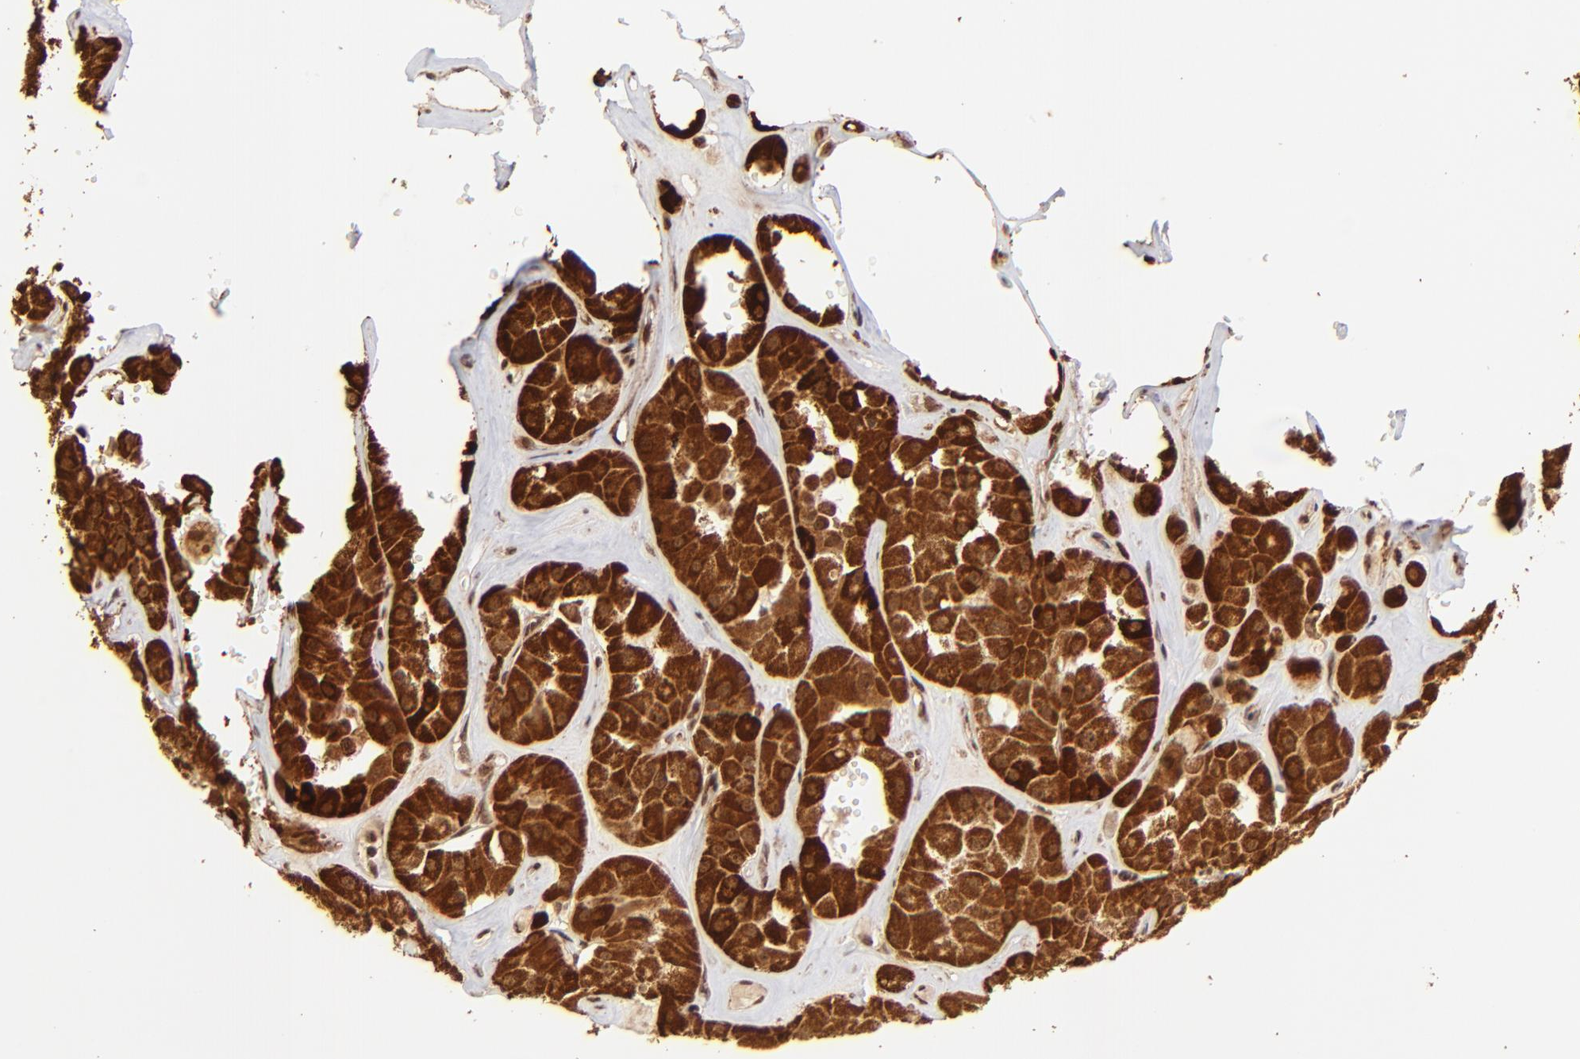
{"staining": {"intensity": "strong", "quantity": ">75%", "location": "cytoplasmic/membranous,nuclear"}, "tissue": "renal cancer", "cell_type": "Tumor cells", "image_type": "cancer", "snomed": [{"axis": "morphology", "description": "Adenocarcinoma, uncertain malignant potential"}, {"axis": "topography", "description": "Kidney"}], "caption": "Immunohistochemistry of human renal cancer (adenocarcinoma,  uncertain malignant potential) reveals high levels of strong cytoplasmic/membranous and nuclear staining in approximately >75% of tumor cells.", "gene": "MED15", "patient": {"sex": "male", "age": 63}}